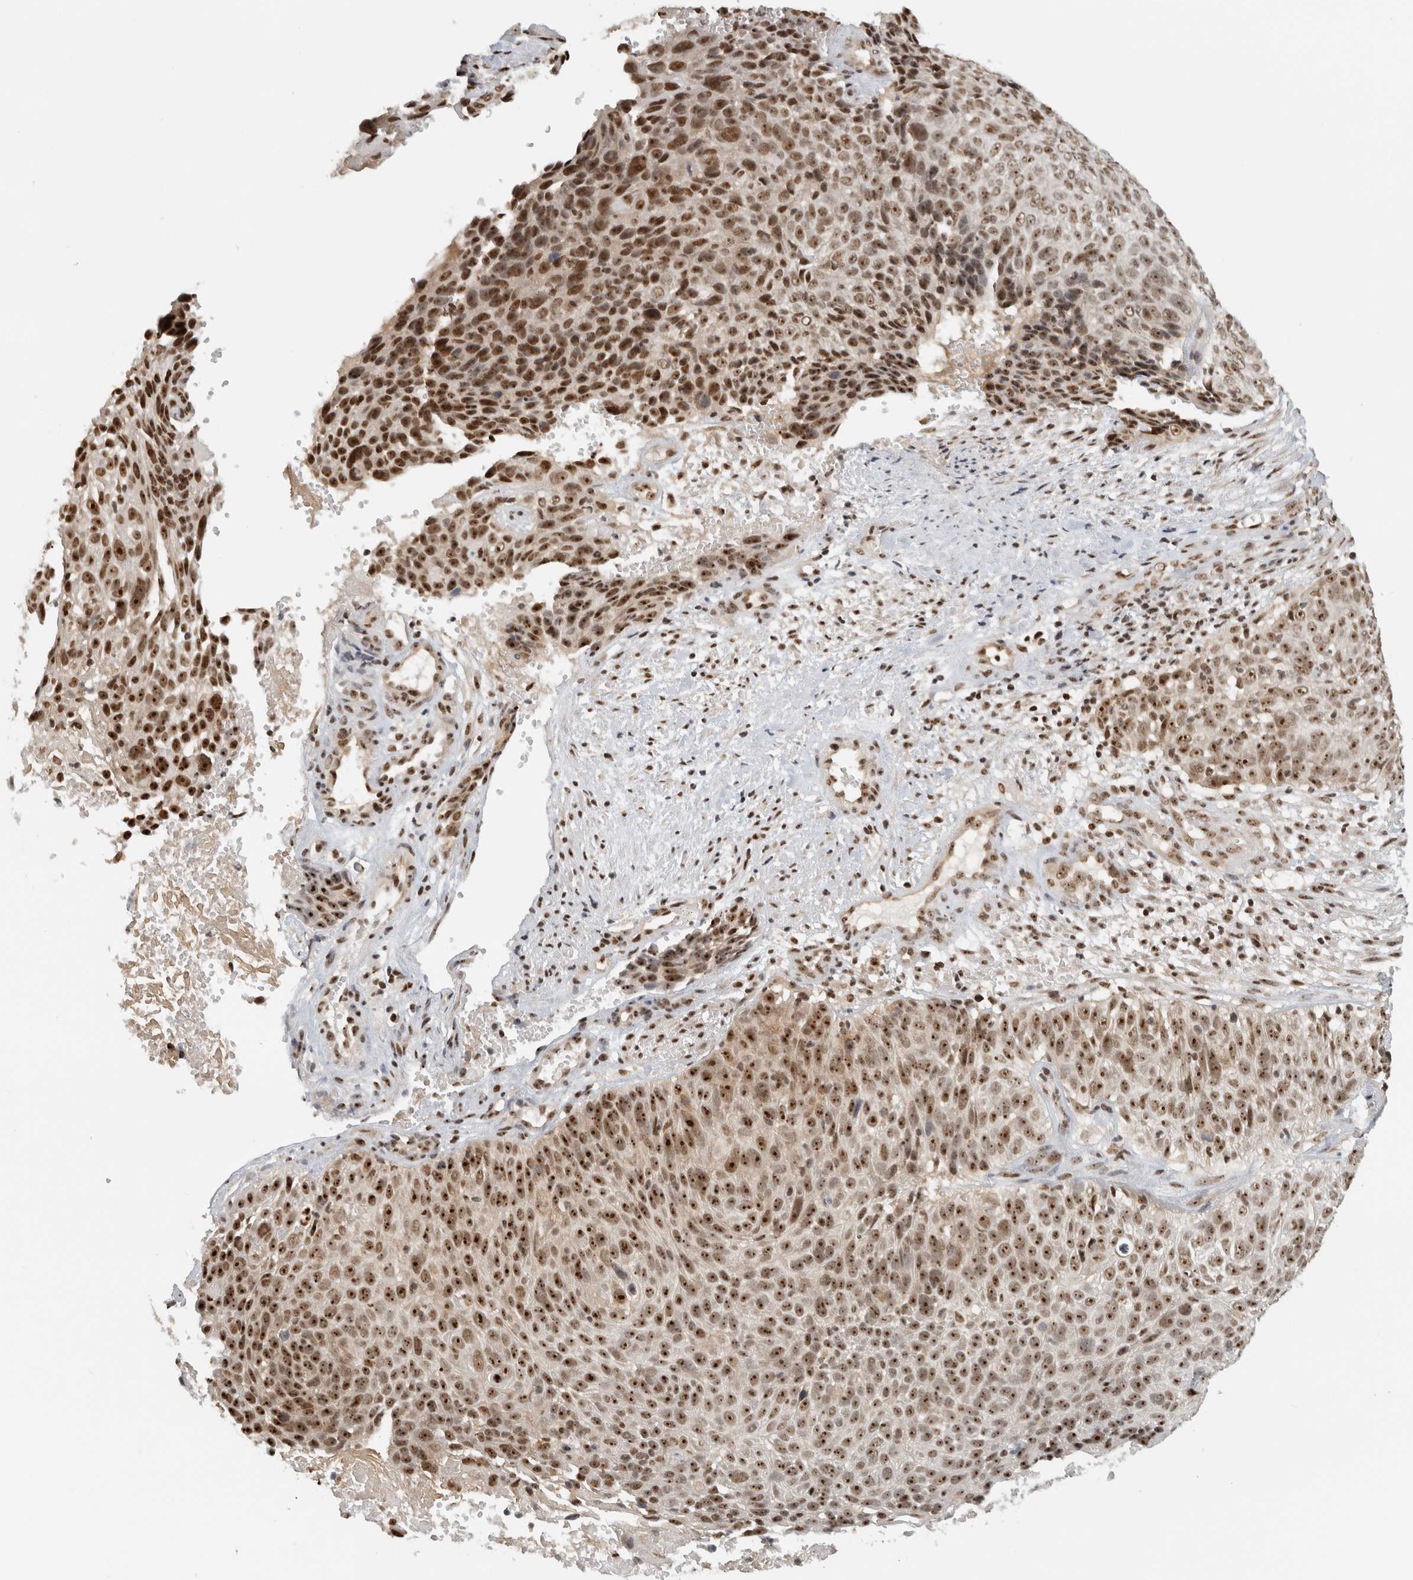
{"staining": {"intensity": "strong", "quantity": ">75%", "location": "nuclear"}, "tissue": "cervical cancer", "cell_type": "Tumor cells", "image_type": "cancer", "snomed": [{"axis": "morphology", "description": "Squamous cell carcinoma, NOS"}, {"axis": "topography", "description": "Cervix"}], "caption": "A photomicrograph of human squamous cell carcinoma (cervical) stained for a protein displays strong nuclear brown staining in tumor cells. (Brightfield microscopy of DAB IHC at high magnification).", "gene": "EBNA1BP2", "patient": {"sex": "female", "age": 74}}